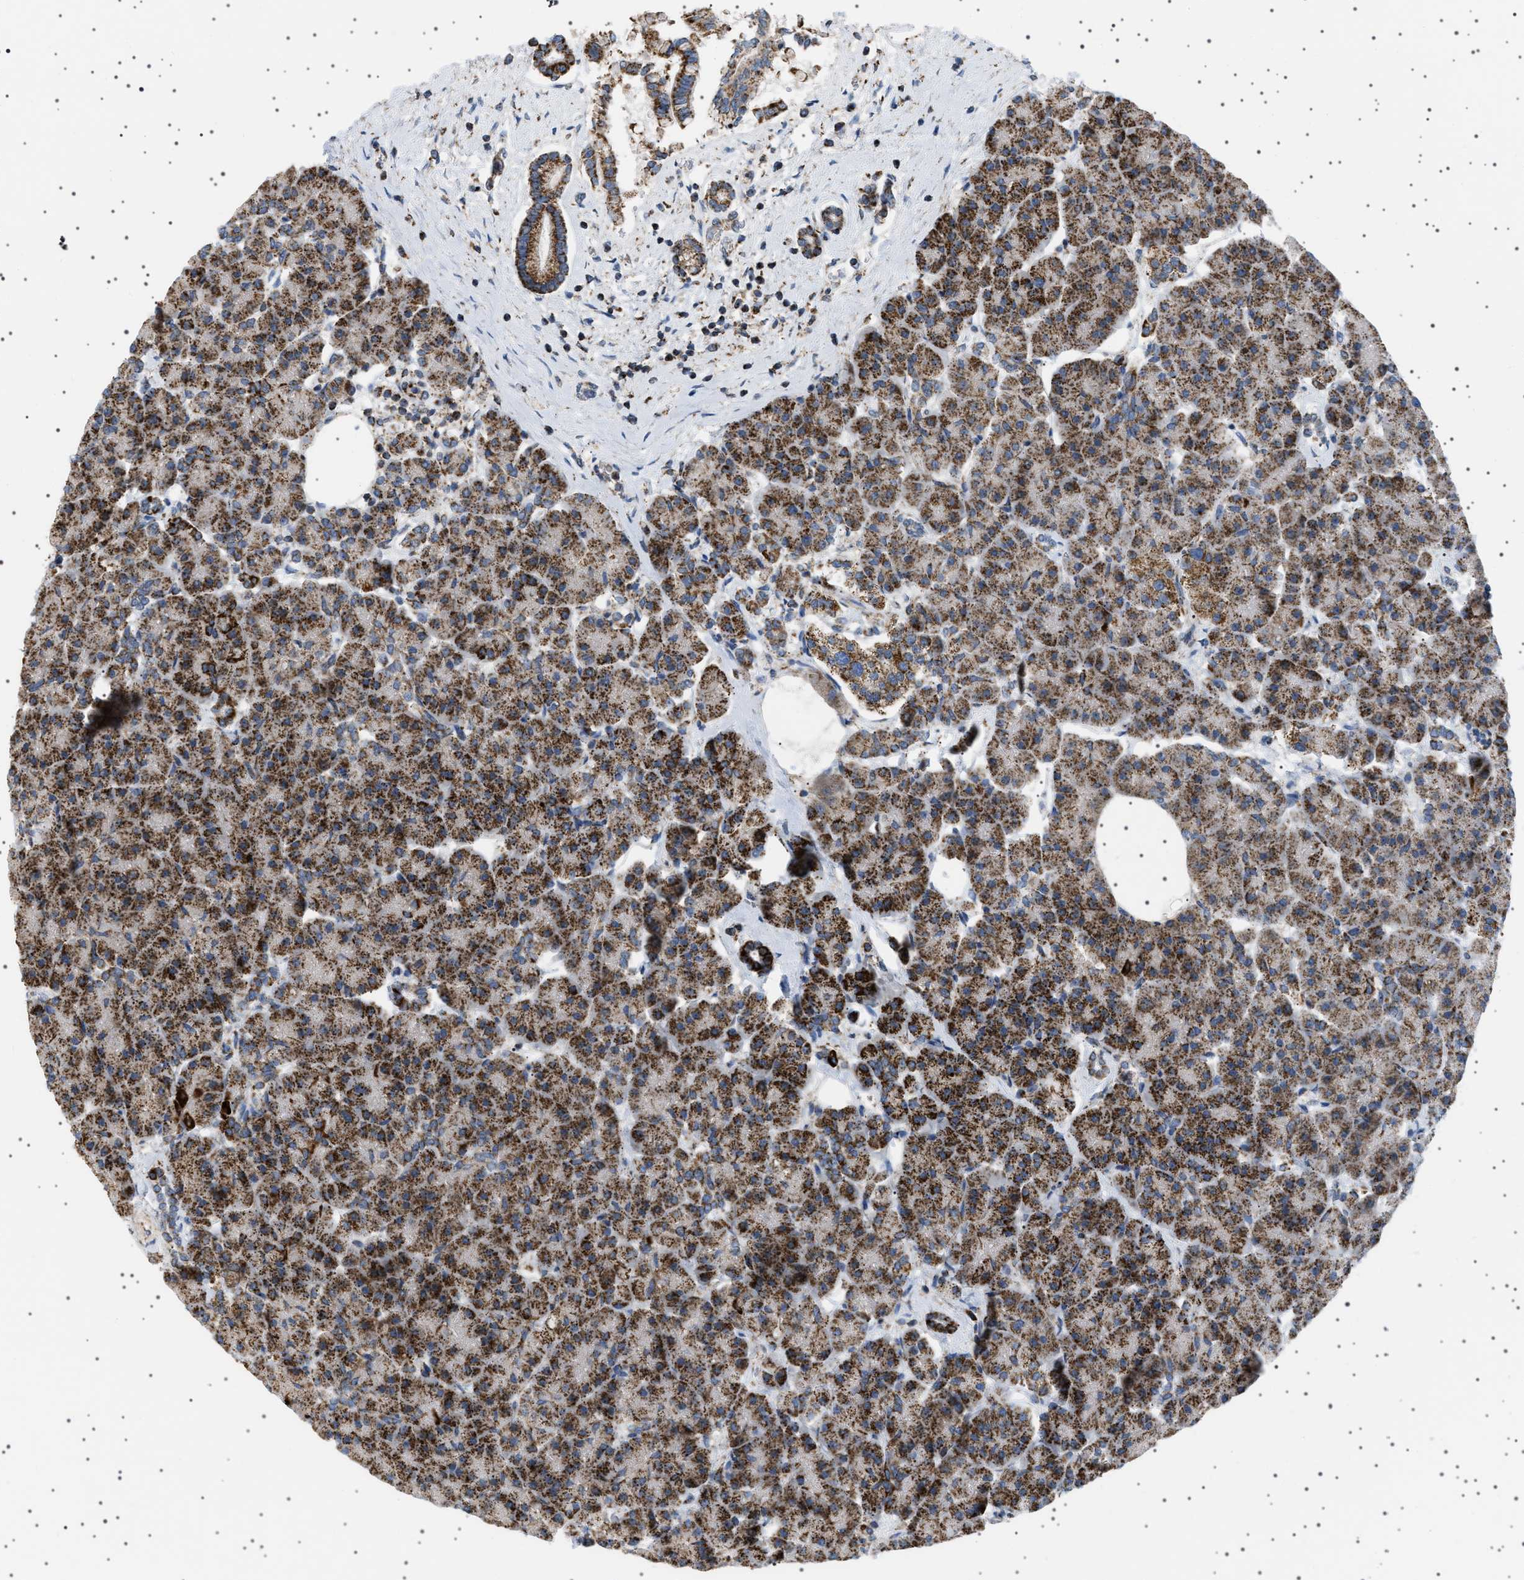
{"staining": {"intensity": "strong", "quantity": ">75%", "location": "cytoplasmic/membranous"}, "tissue": "pancreas", "cell_type": "Exocrine glandular cells", "image_type": "normal", "snomed": [{"axis": "morphology", "description": "Normal tissue, NOS"}, {"axis": "topography", "description": "Pancreas"}], "caption": "Pancreas stained for a protein exhibits strong cytoplasmic/membranous positivity in exocrine glandular cells. The protein of interest is shown in brown color, while the nuclei are stained blue.", "gene": "UBXN8", "patient": {"sex": "female", "age": 70}}